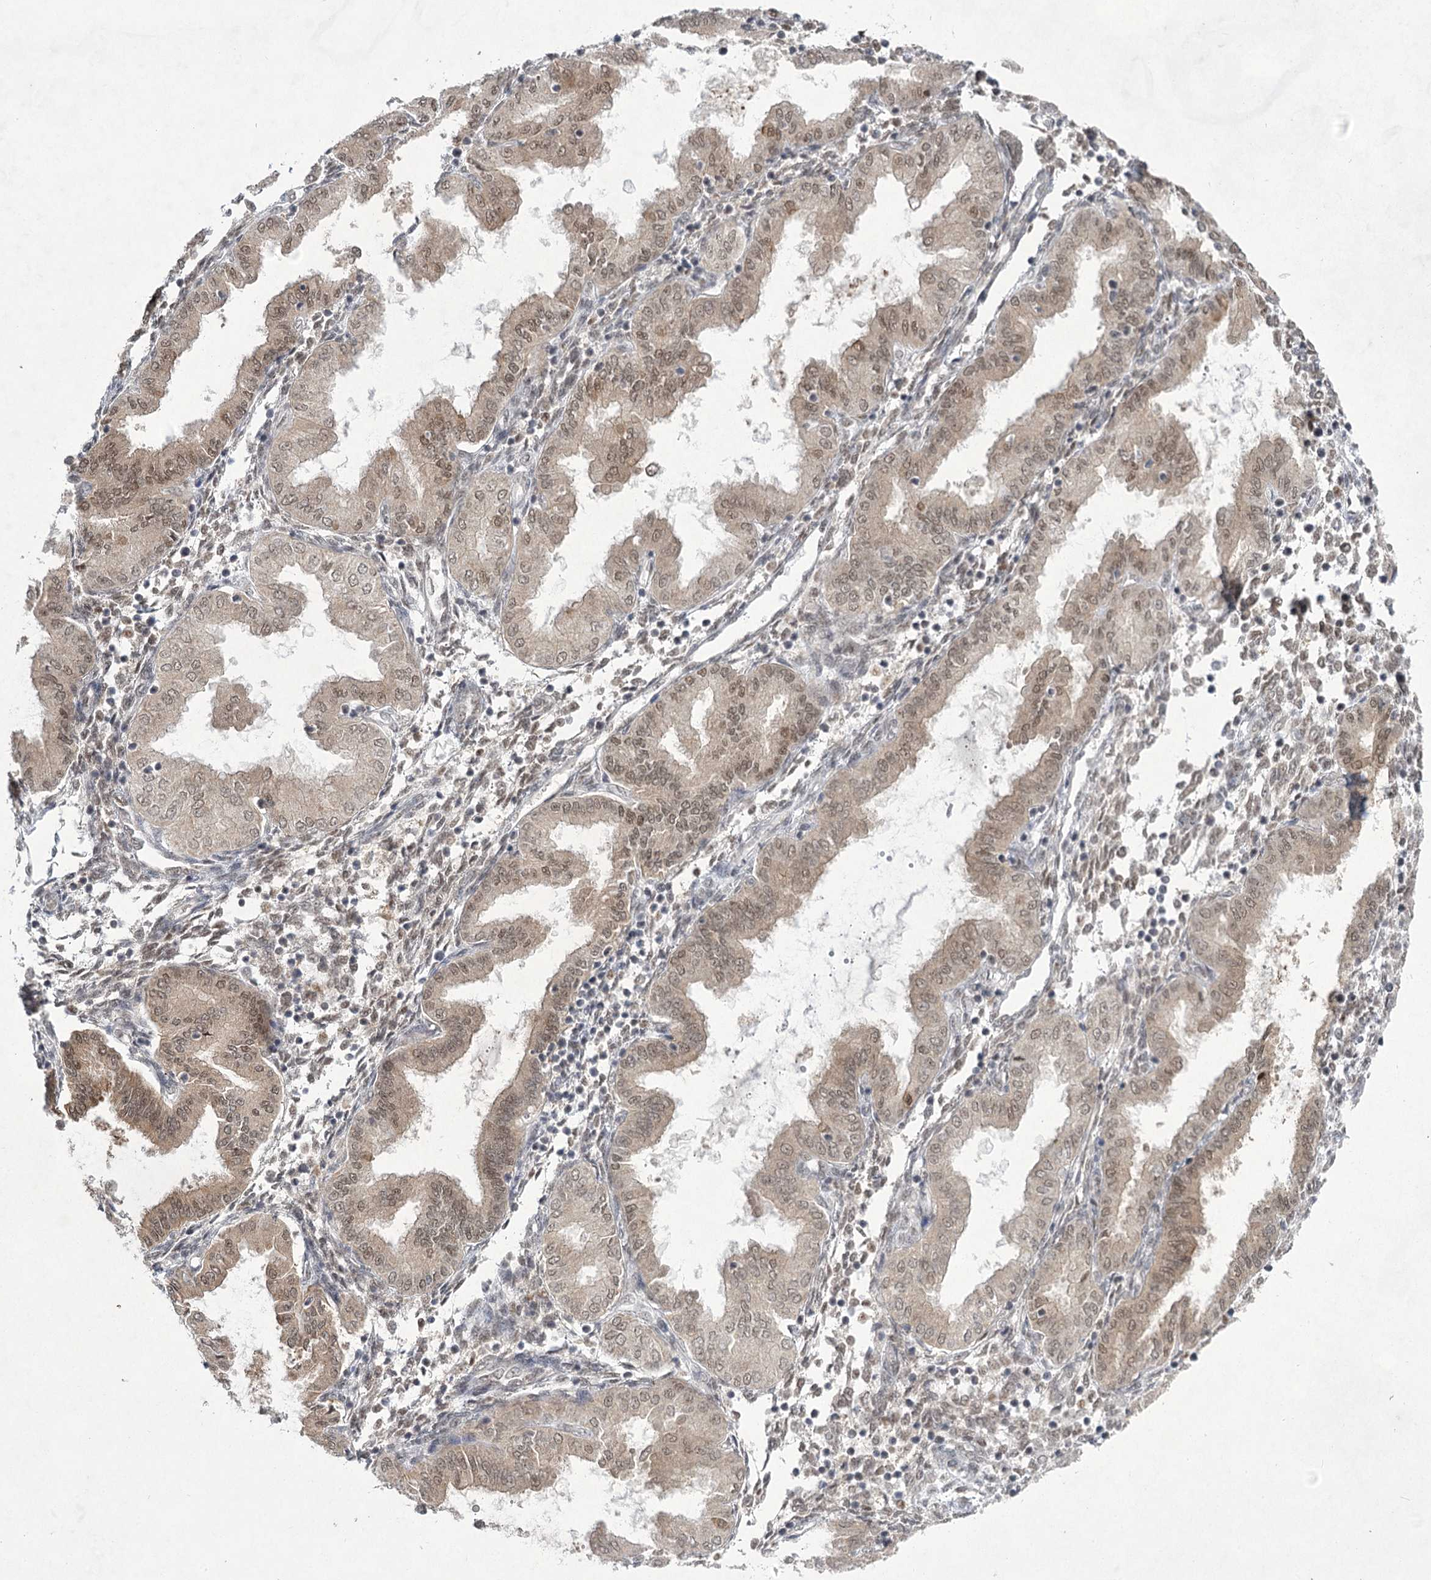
{"staining": {"intensity": "moderate", "quantity": "25%-75%", "location": "nuclear"}, "tissue": "endometrium", "cell_type": "Cells in endometrial stroma", "image_type": "normal", "snomed": [{"axis": "morphology", "description": "Normal tissue, NOS"}, {"axis": "topography", "description": "Endometrium"}], "caption": "A photomicrograph showing moderate nuclear positivity in about 25%-75% of cells in endometrial stroma in unremarkable endometrium, as visualized by brown immunohistochemical staining.", "gene": "ZCCHC8", "patient": {"sex": "female", "age": 53}}